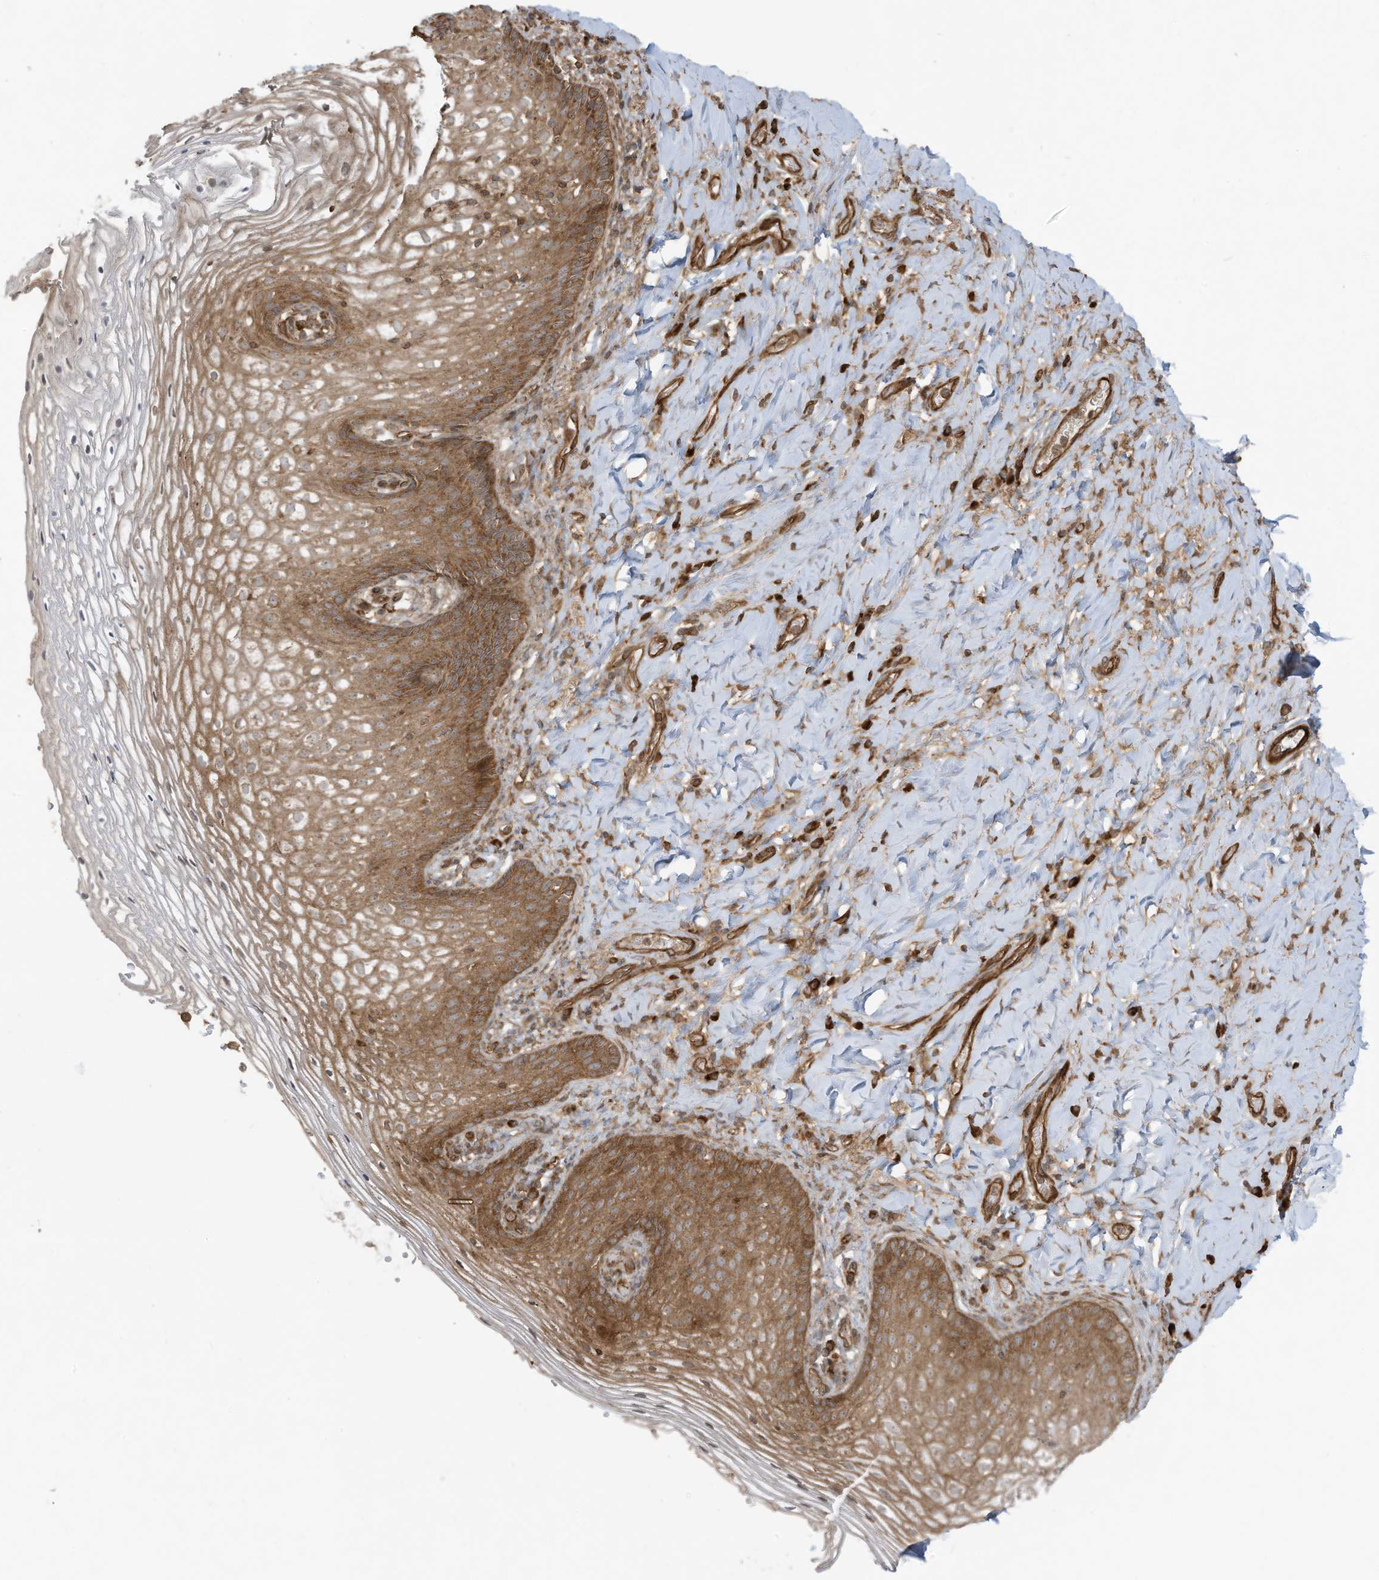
{"staining": {"intensity": "moderate", "quantity": ">75%", "location": "cytoplasmic/membranous"}, "tissue": "vagina", "cell_type": "Squamous epithelial cells", "image_type": "normal", "snomed": [{"axis": "morphology", "description": "Normal tissue, NOS"}, {"axis": "topography", "description": "Vagina"}], "caption": "The micrograph shows immunohistochemical staining of normal vagina. There is moderate cytoplasmic/membranous positivity is appreciated in approximately >75% of squamous epithelial cells. The protein of interest is stained brown, and the nuclei are stained in blue (DAB (3,3'-diaminobenzidine) IHC with brightfield microscopy, high magnification).", "gene": "DDIT4", "patient": {"sex": "female", "age": 60}}